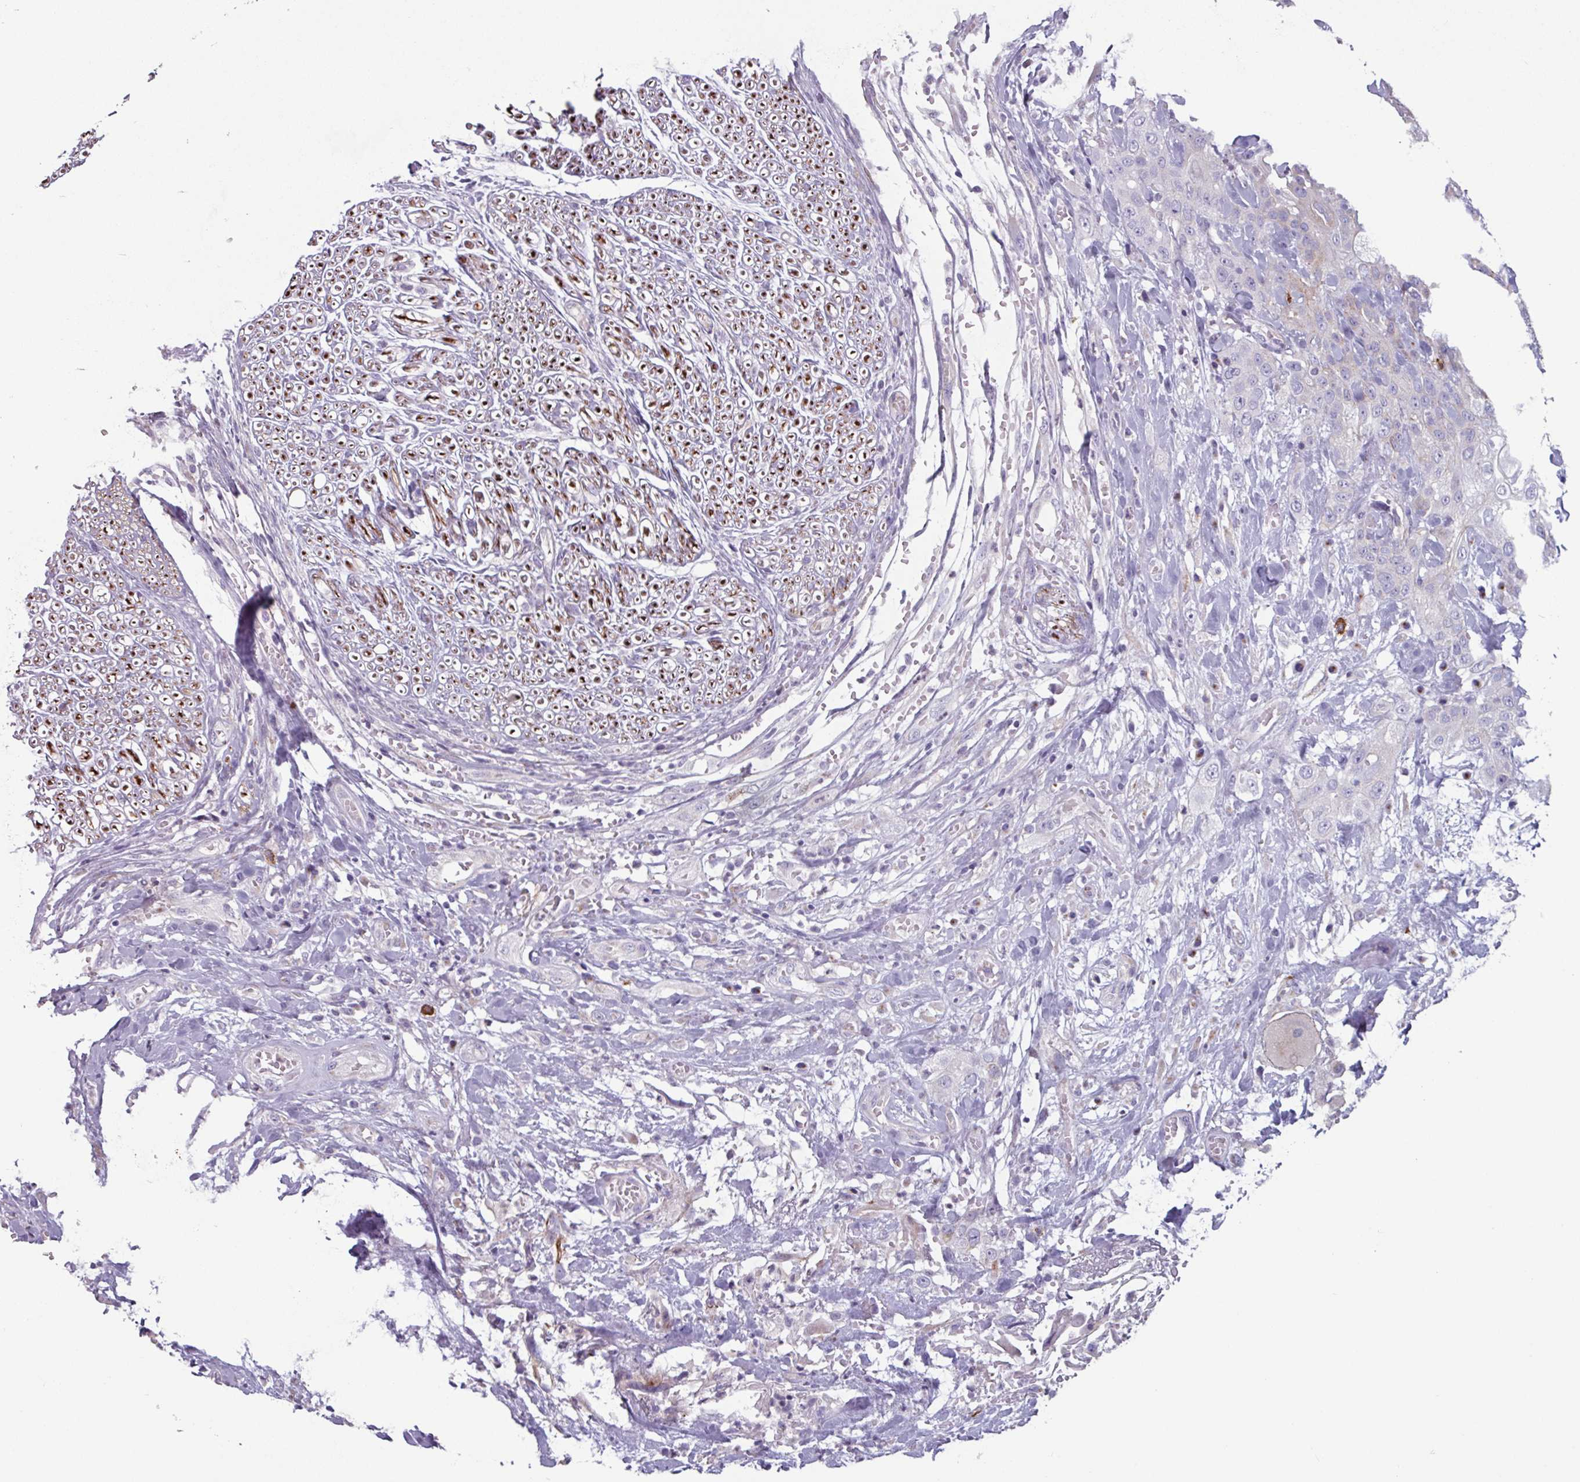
{"staining": {"intensity": "negative", "quantity": "none", "location": "none"}, "tissue": "head and neck cancer", "cell_type": "Tumor cells", "image_type": "cancer", "snomed": [{"axis": "morphology", "description": "Squamous cell carcinoma, NOS"}, {"axis": "topography", "description": "Head-Neck"}], "caption": "Image shows no protein staining in tumor cells of head and neck cancer tissue.", "gene": "ADGRE1", "patient": {"sex": "female", "age": 43}}